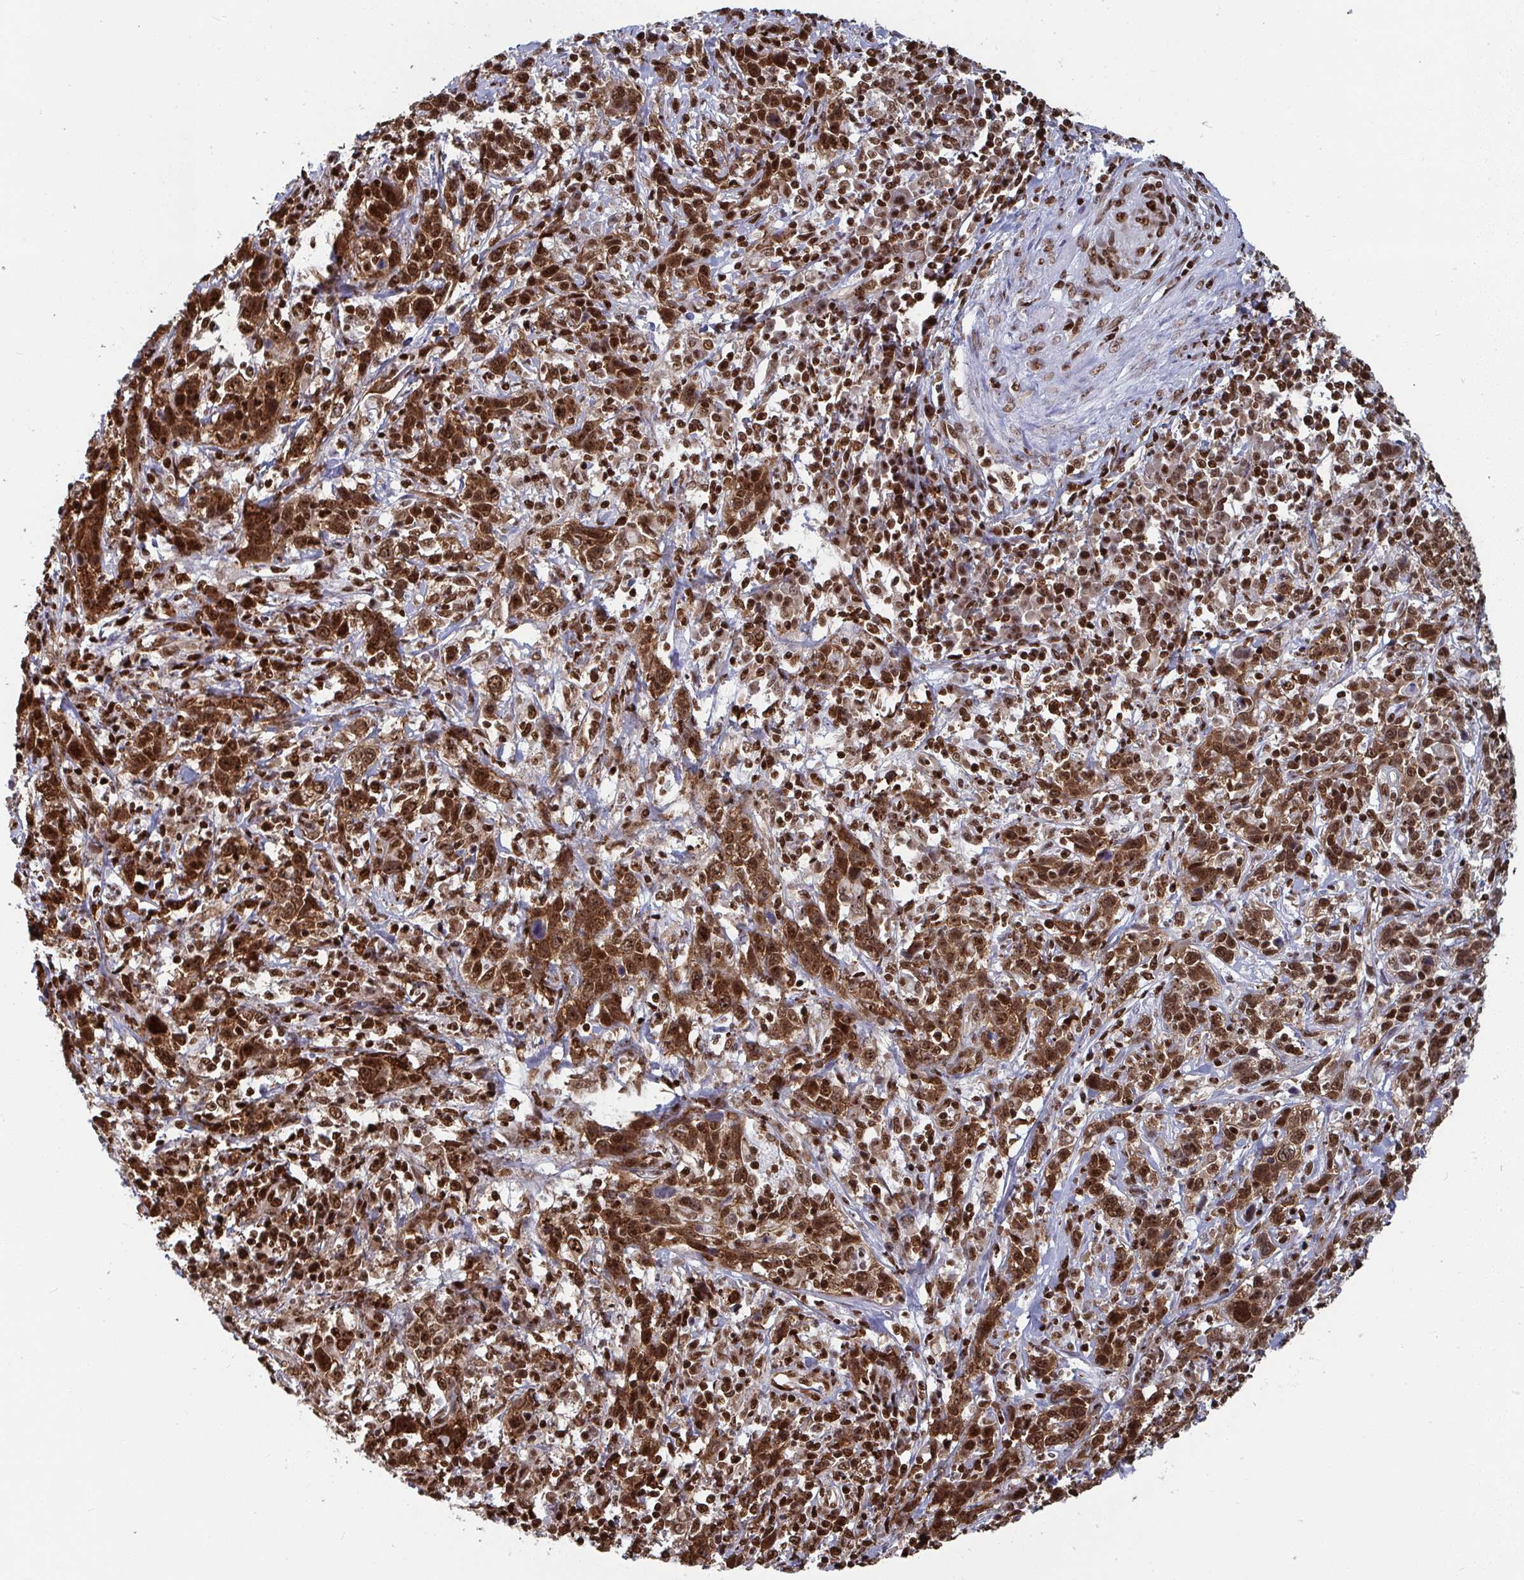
{"staining": {"intensity": "strong", "quantity": ">75%", "location": "nuclear"}, "tissue": "cervical cancer", "cell_type": "Tumor cells", "image_type": "cancer", "snomed": [{"axis": "morphology", "description": "Squamous cell carcinoma, NOS"}, {"axis": "topography", "description": "Cervix"}], "caption": "Immunohistochemical staining of cervical squamous cell carcinoma displays high levels of strong nuclear protein staining in about >75% of tumor cells. (DAB = brown stain, brightfield microscopy at high magnification).", "gene": "GAR1", "patient": {"sex": "female", "age": 46}}